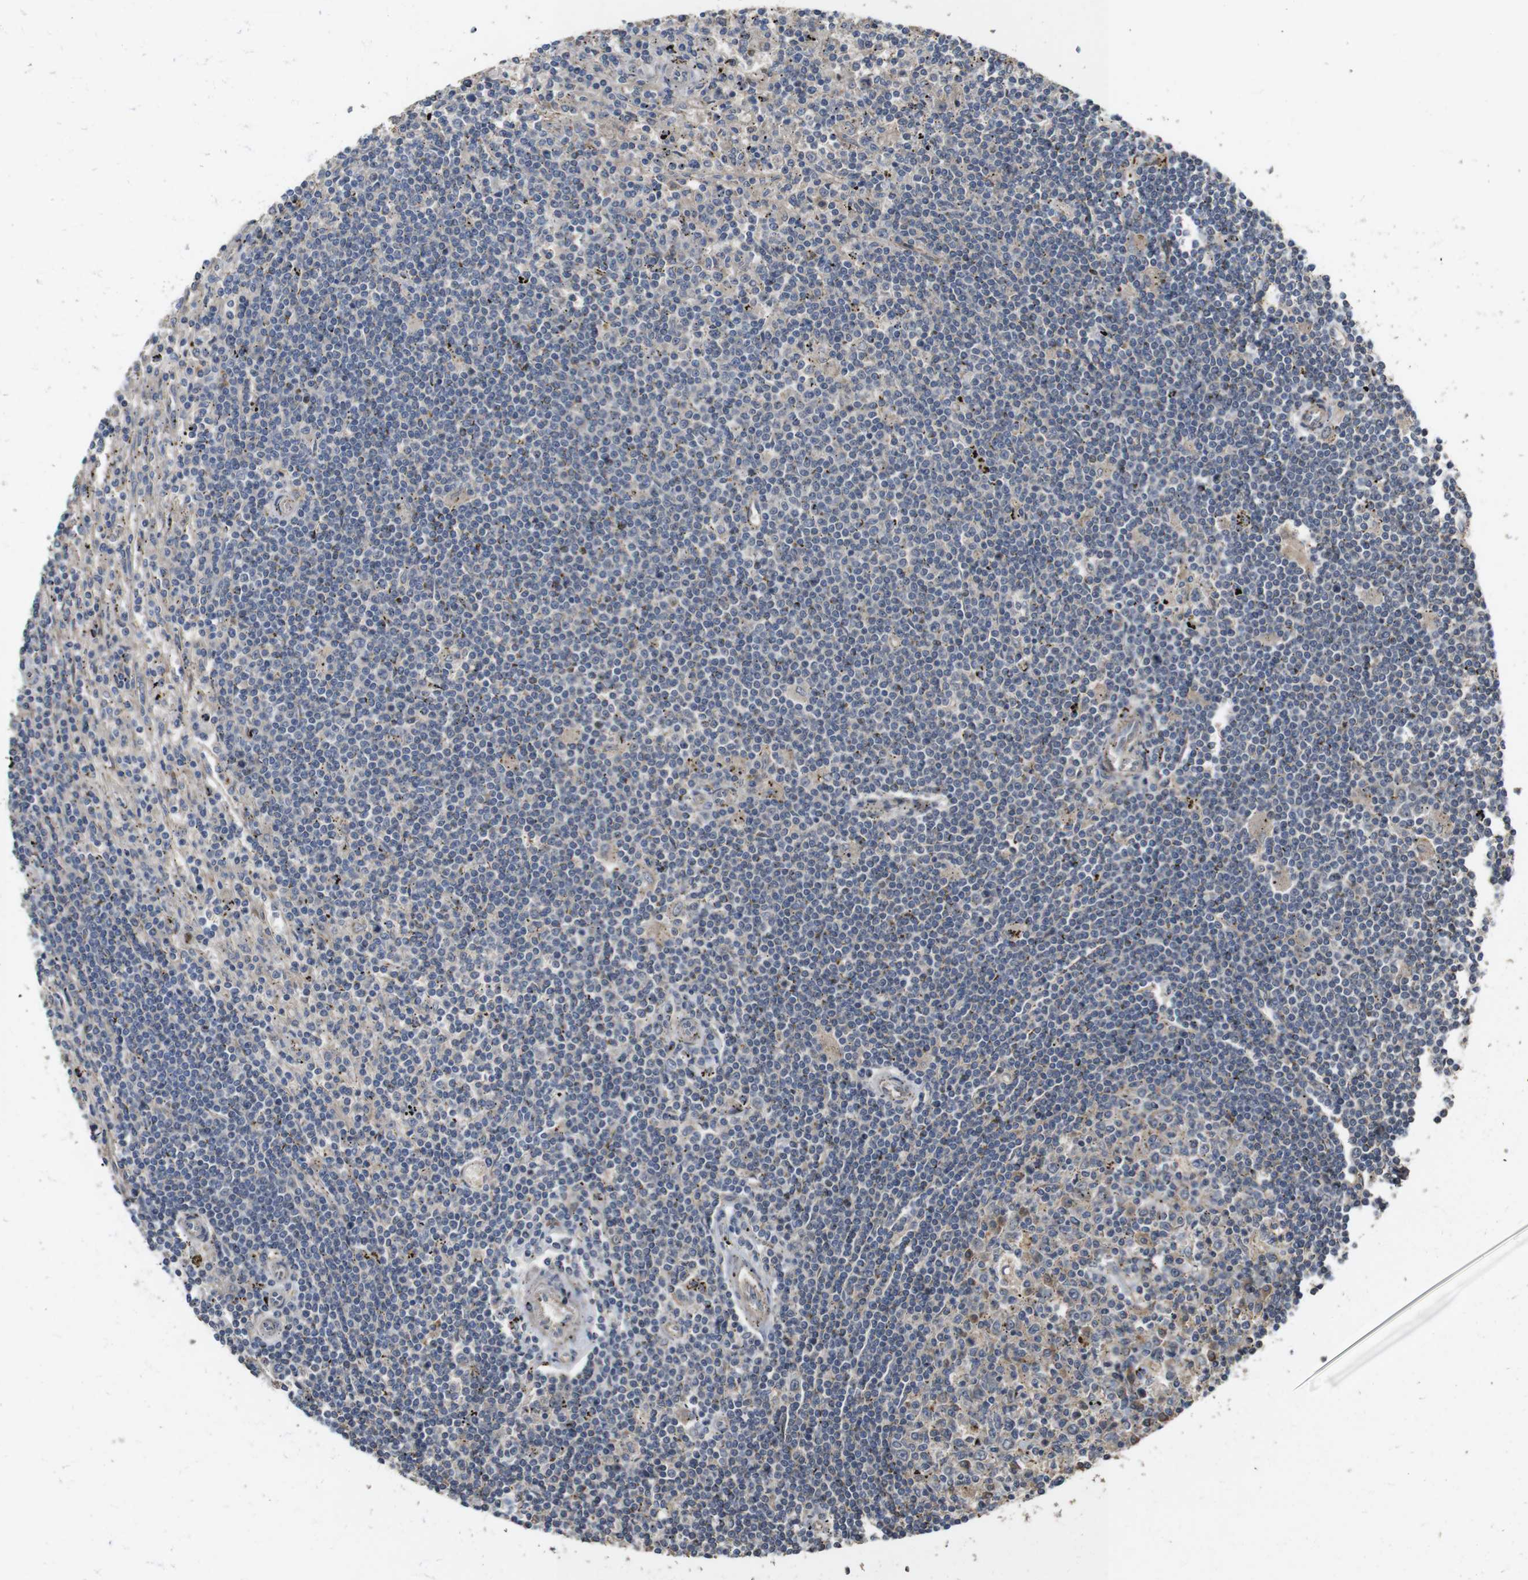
{"staining": {"intensity": "negative", "quantity": "none", "location": "none"}, "tissue": "lymphoma", "cell_type": "Tumor cells", "image_type": "cancer", "snomed": [{"axis": "morphology", "description": "Malignant lymphoma, non-Hodgkin's type, Low grade"}, {"axis": "topography", "description": "Spleen"}], "caption": "Immunohistochemistry (IHC) histopathology image of neoplastic tissue: malignant lymphoma, non-Hodgkin's type (low-grade) stained with DAB reveals no significant protein positivity in tumor cells. (DAB IHC, high magnification).", "gene": "PCDHB10", "patient": {"sex": "male", "age": 76}}